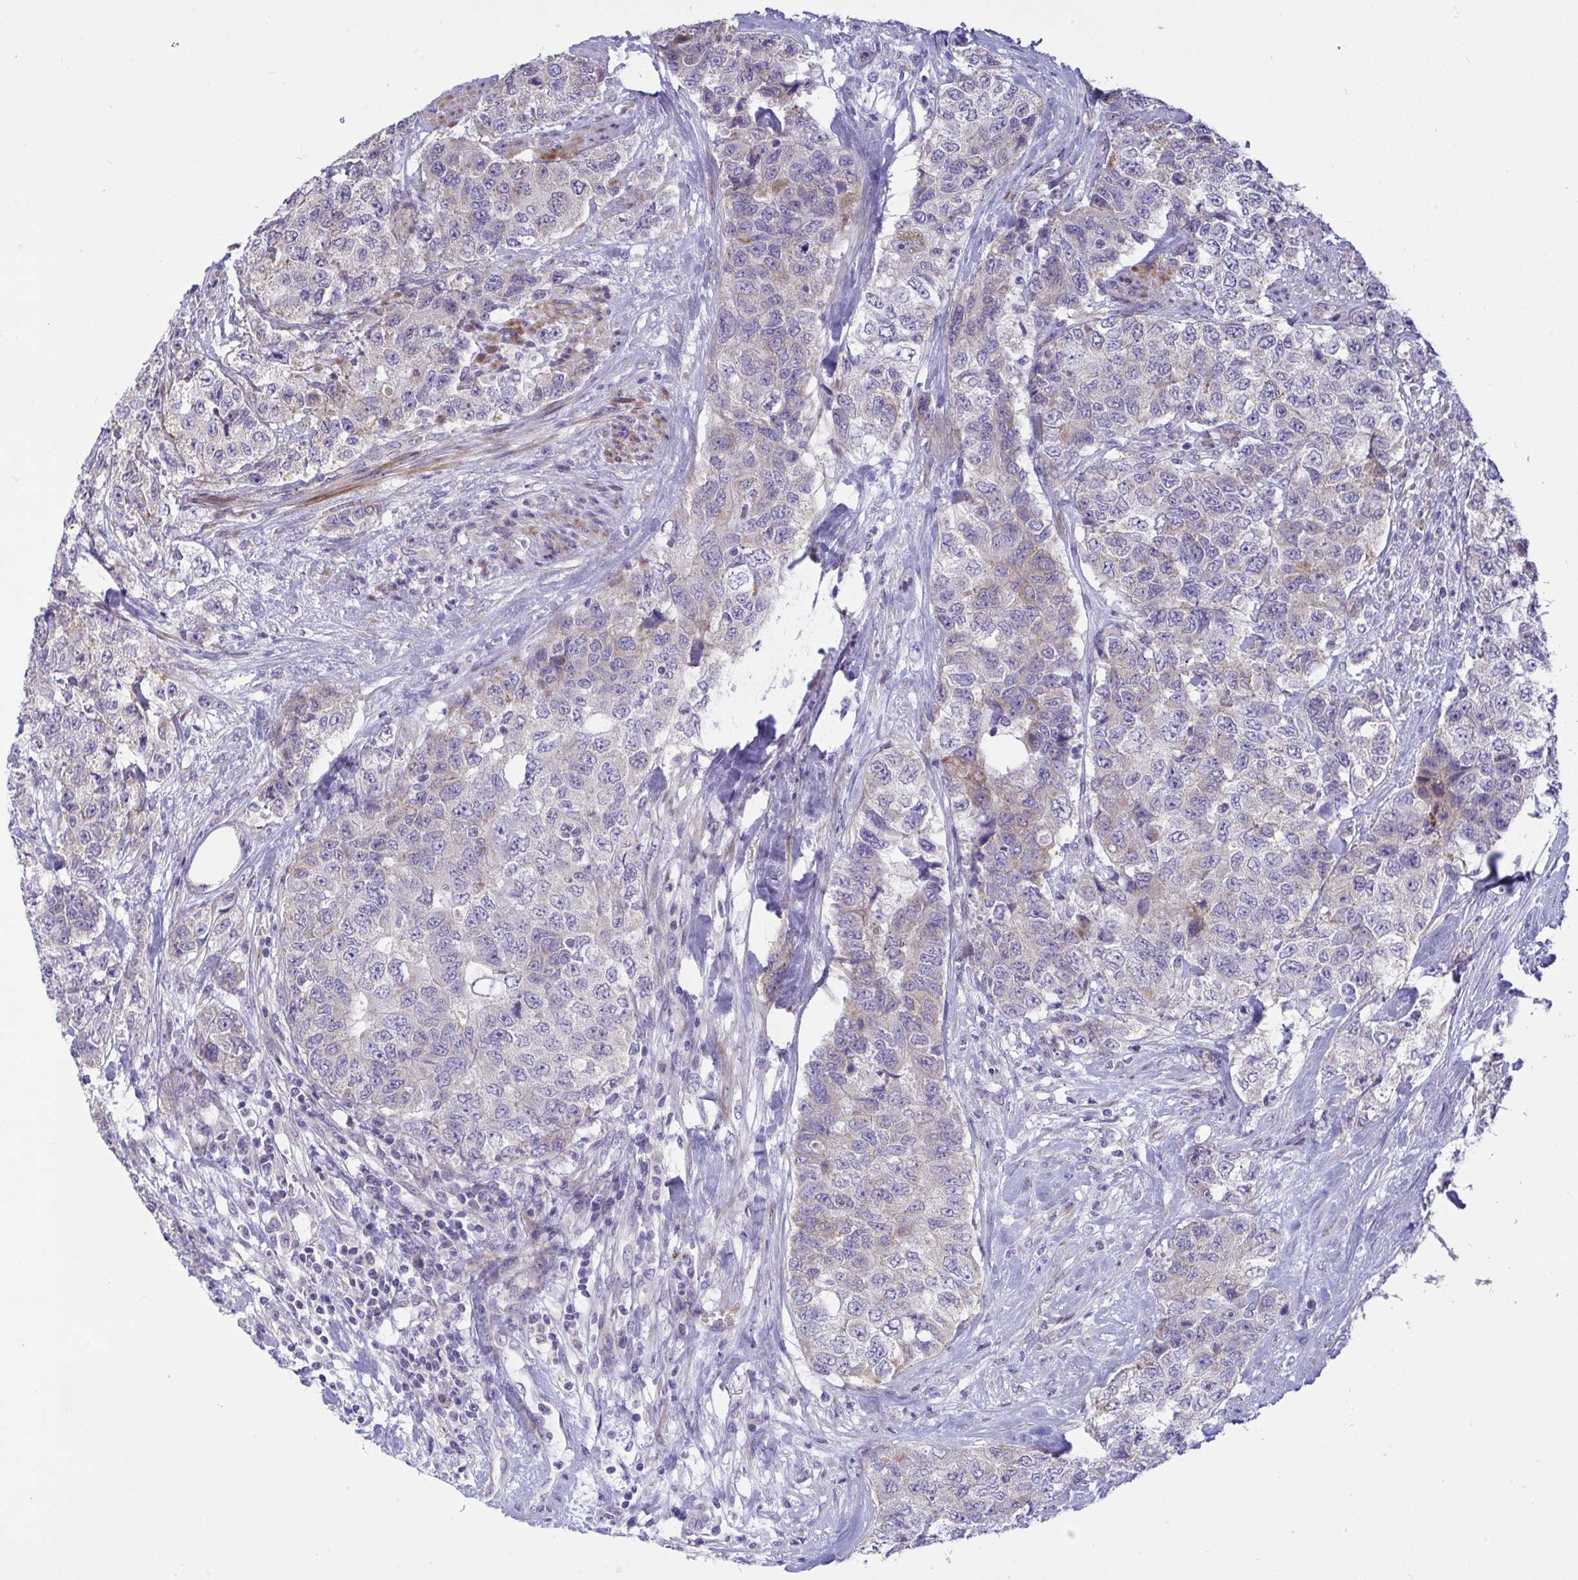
{"staining": {"intensity": "weak", "quantity": "<25%", "location": "cytoplasmic/membranous"}, "tissue": "urothelial cancer", "cell_type": "Tumor cells", "image_type": "cancer", "snomed": [{"axis": "morphology", "description": "Urothelial carcinoma, High grade"}, {"axis": "topography", "description": "Urinary bladder"}], "caption": "There is no significant expression in tumor cells of urothelial cancer.", "gene": "NTN1", "patient": {"sex": "female", "age": 78}}